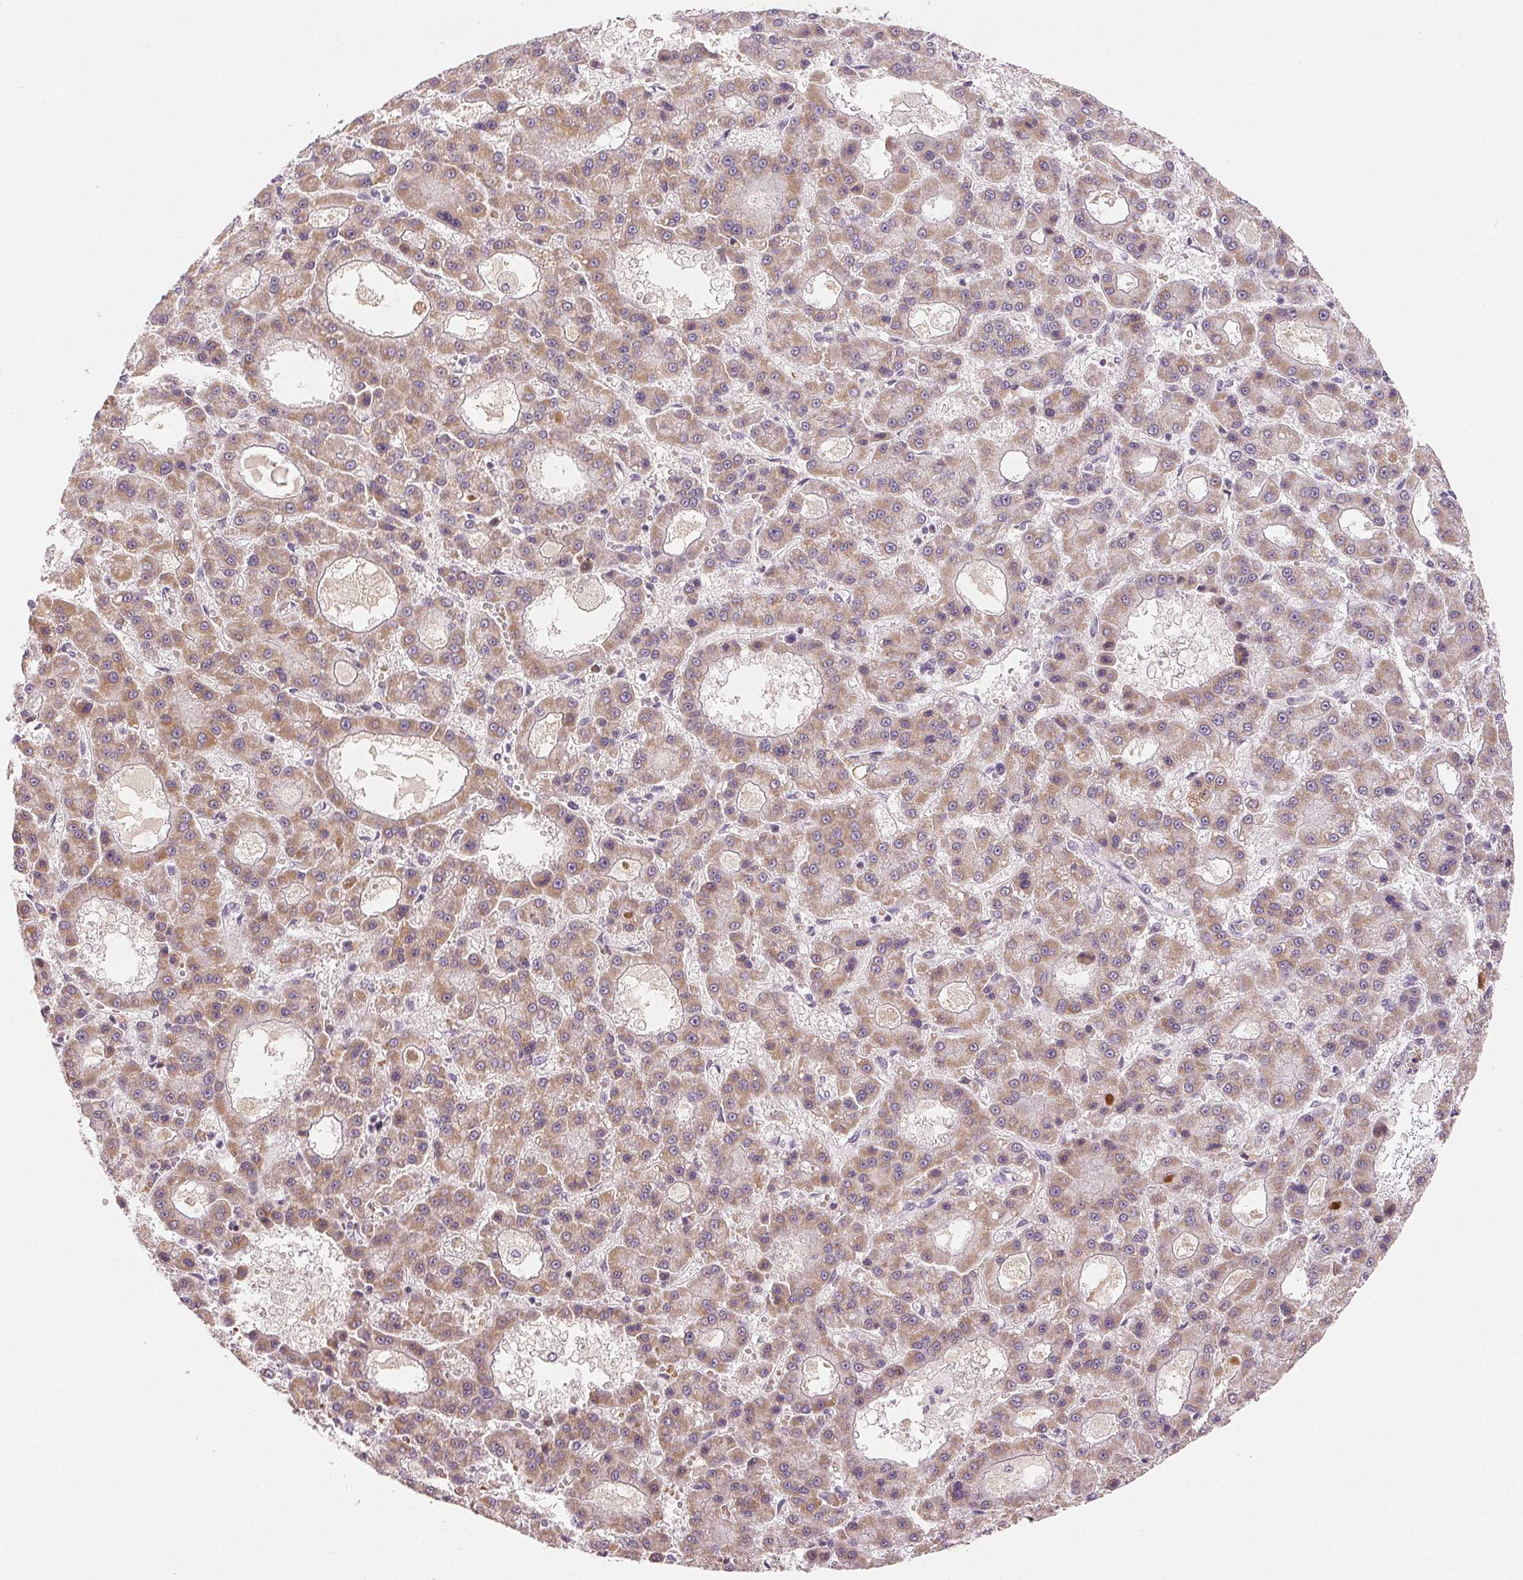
{"staining": {"intensity": "weak", "quantity": ">75%", "location": "cytoplasmic/membranous"}, "tissue": "liver cancer", "cell_type": "Tumor cells", "image_type": "cancer", "snomed": [{"axis": "morphology", "description": "Carcinoma, Hepatocellular, NOS"}, {"axis": "topography", "description": "Liver"}], "caption": "Immunohistochemistry staining of liver hepatocellular carcinoma, which demonstrates low levels of weak cytoplasmic/membranous expression in about >75% of tumor cells indicating weak cytoplasmic/membranous protein staining. The staining was performed using DAB (3,3'-diaminobenzidine) (brown) for protein detection and nuclei were counterstained in hematoxylin (blue).", "gene": "HINT2", "patient": {"sex": "male", "age": 70}}